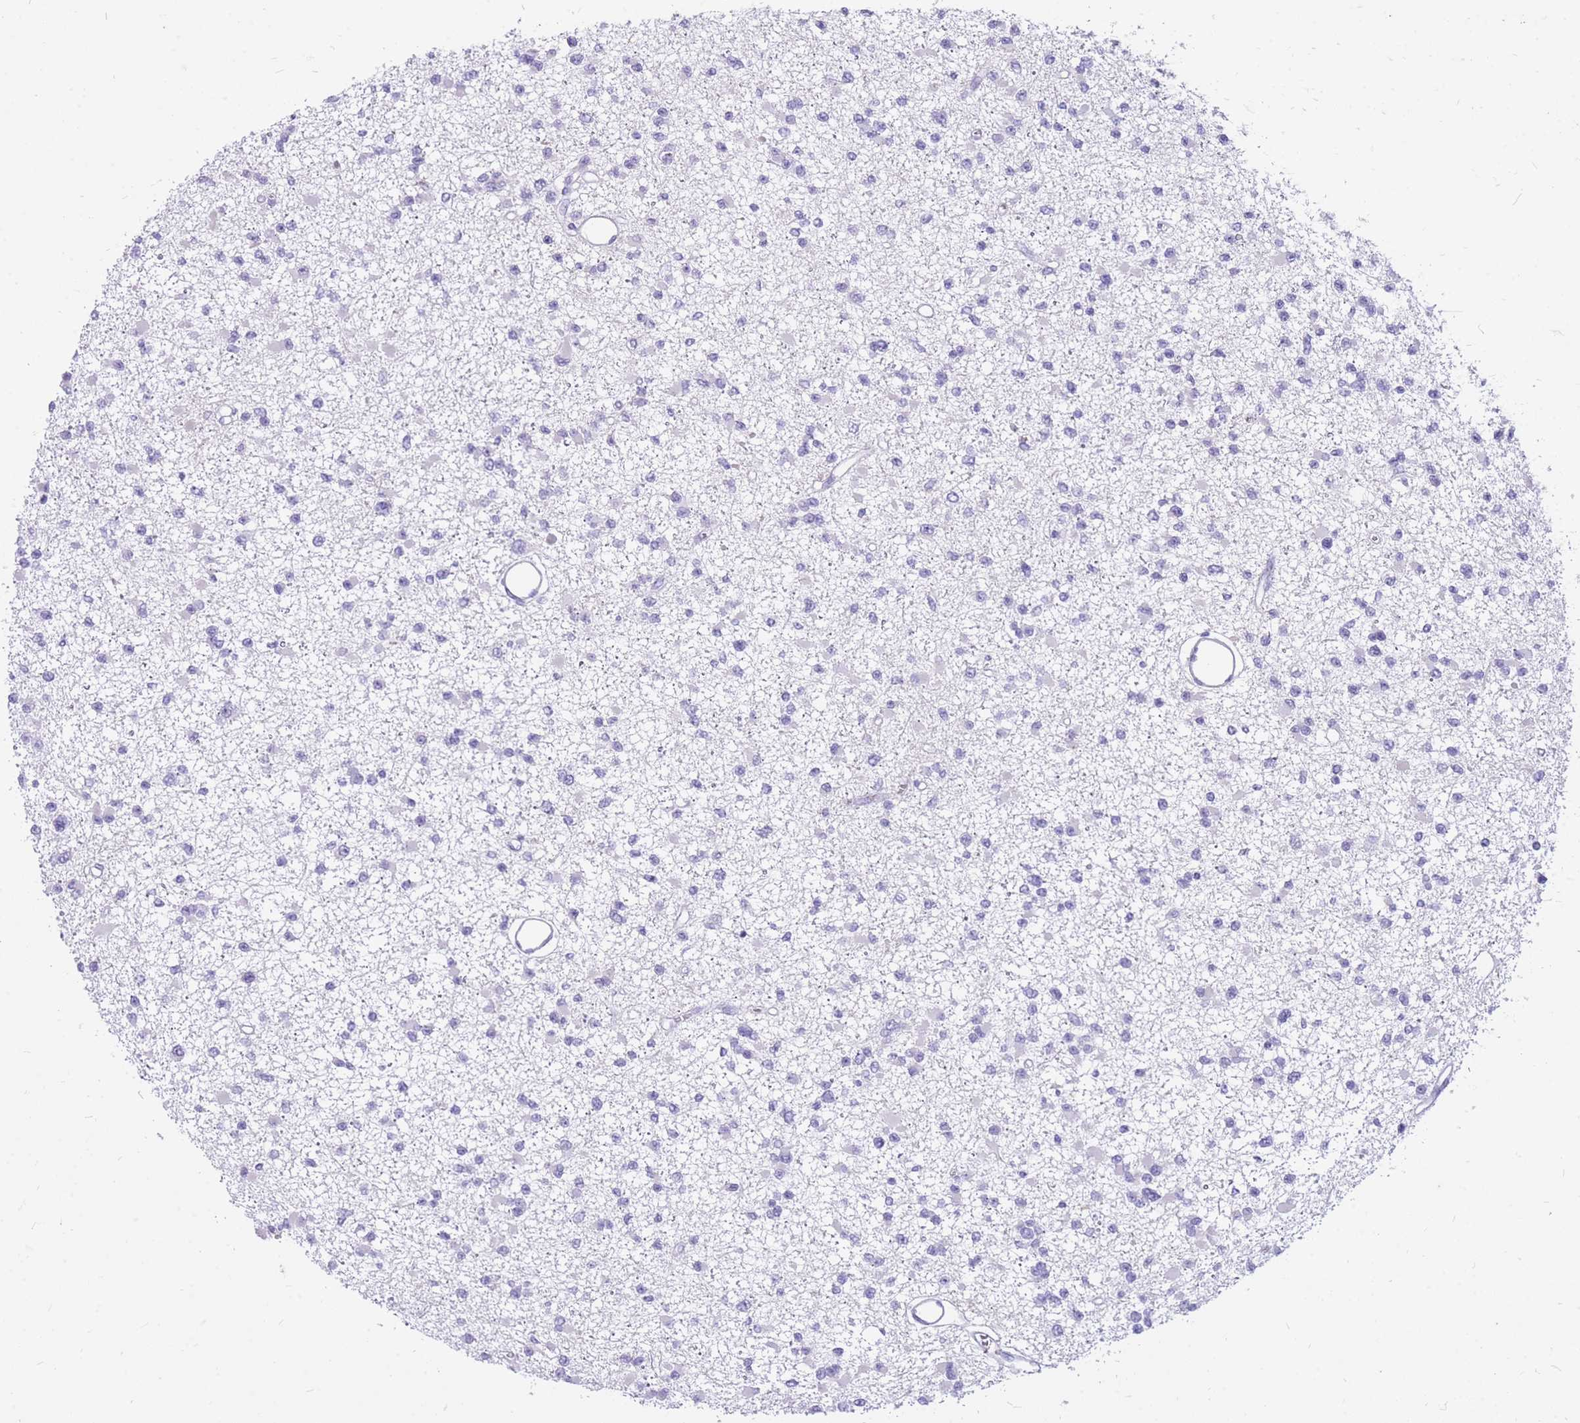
{"staining": {"intensity": "negative", "quantity": "none", "location": "none"}, "tissue": "glioma", "cell_type": "Tumor cells", "image_type": "cancer", "snomed": [{"axis": "morphology", "description": "Glioma, malignant, Low grade"}, {"axis": "topography", "description": "Brain"}], "caption": "A high-resolution photomicrograph shows IHC staining of malignant glioma (low-grade), which exhibits no significant expression in tumor cells.", "gene": "CYP21A2", "patient": {"sex": "female", "age": 22}}